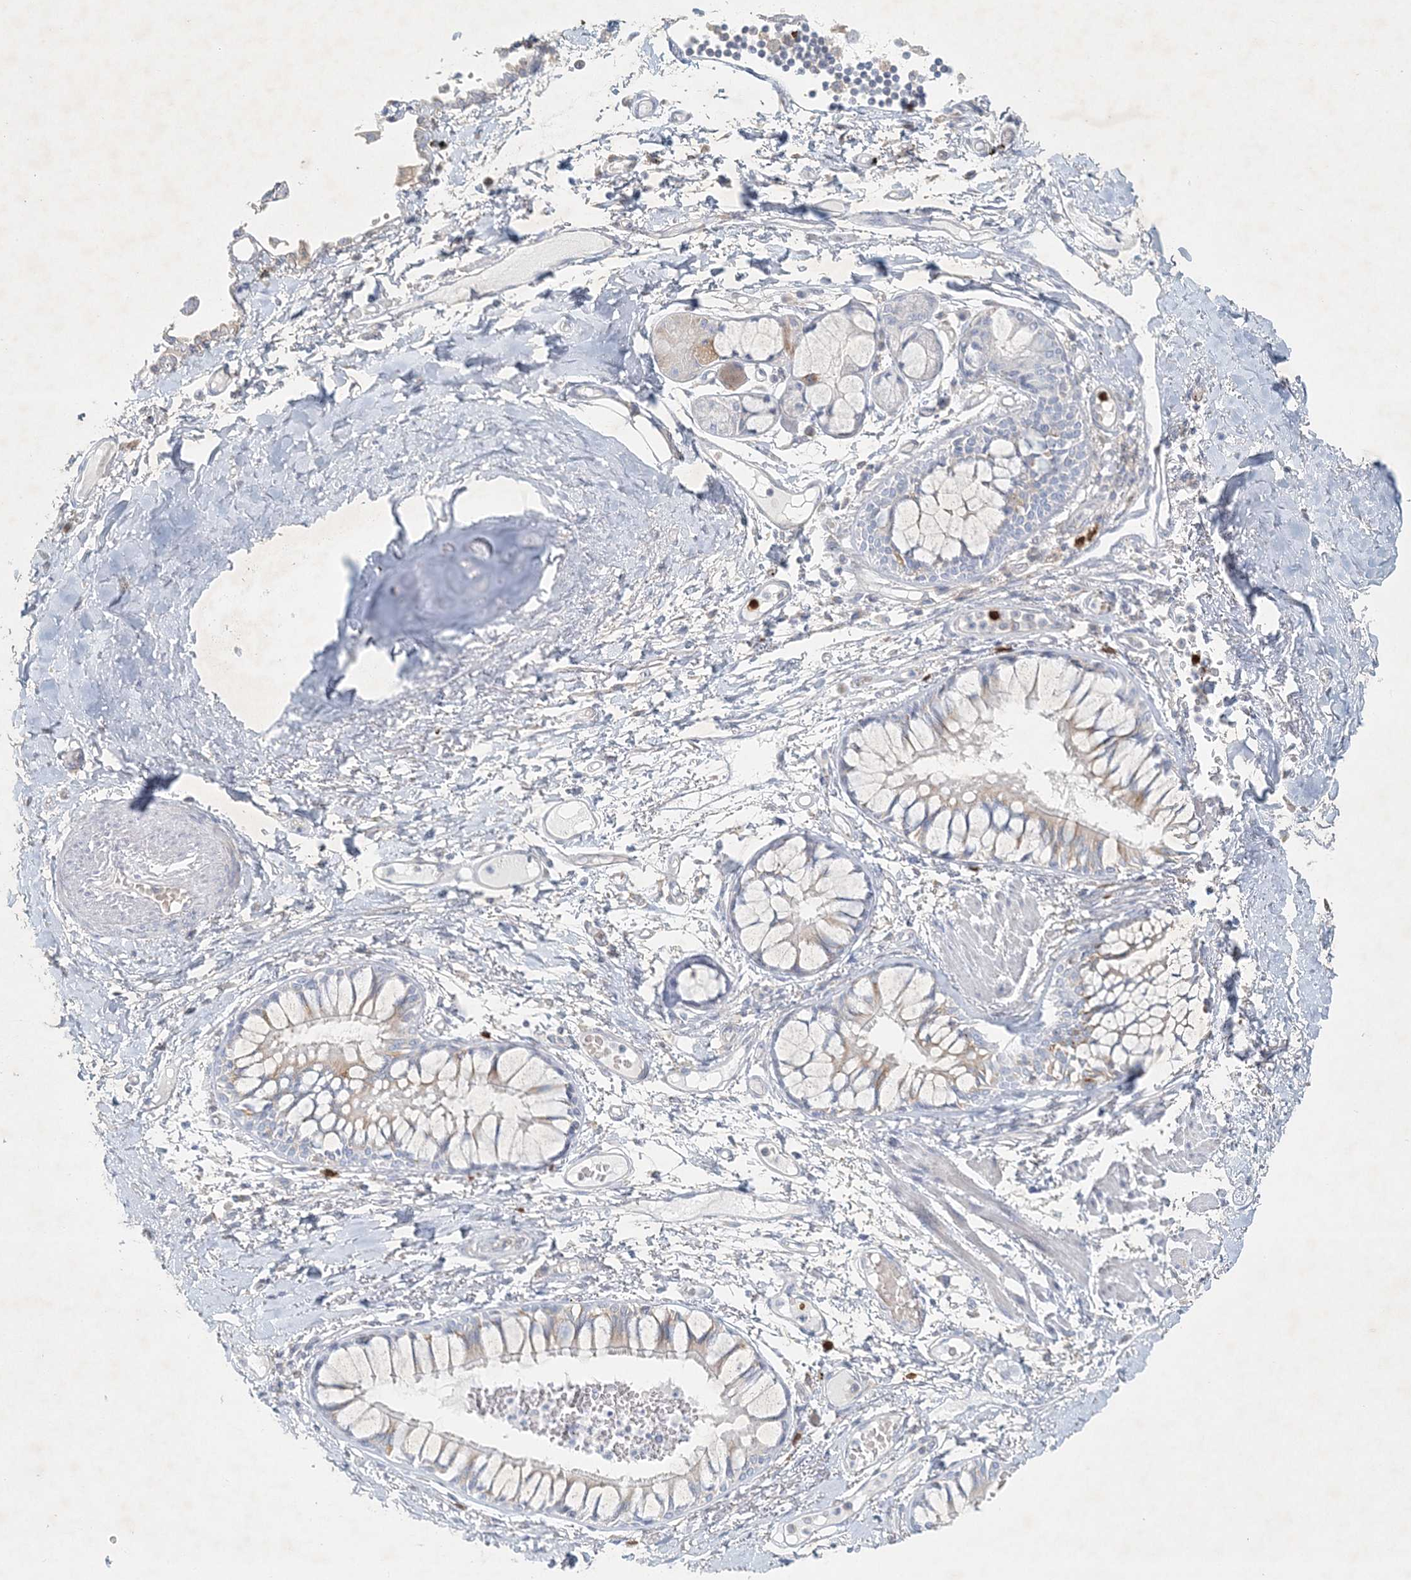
{"staining": {"intensity": "negative", "quantity": "none", "location": "none"}, "tissue": "adipose tissue", "cell_type": "Adipocytes", "image_type": "normal", "snomed": [{"axis": "morphology", "description": "Normal tissue, NOS"}, {"axis": "topography", "description": "Cartilage tissue"}, {"axis": "topography", "description": "Bronchus"}, {"axis": "topography", "description": "Lung"}, {"axis": "topography", "description": "Peripheral nerve tissue"}], "caption": "Photomicrograph shows no significant protein staining in adipocytes of benign adipose tissue.", "gene": "STK11IP", "patient": {"sex": "female", "age": 49}}